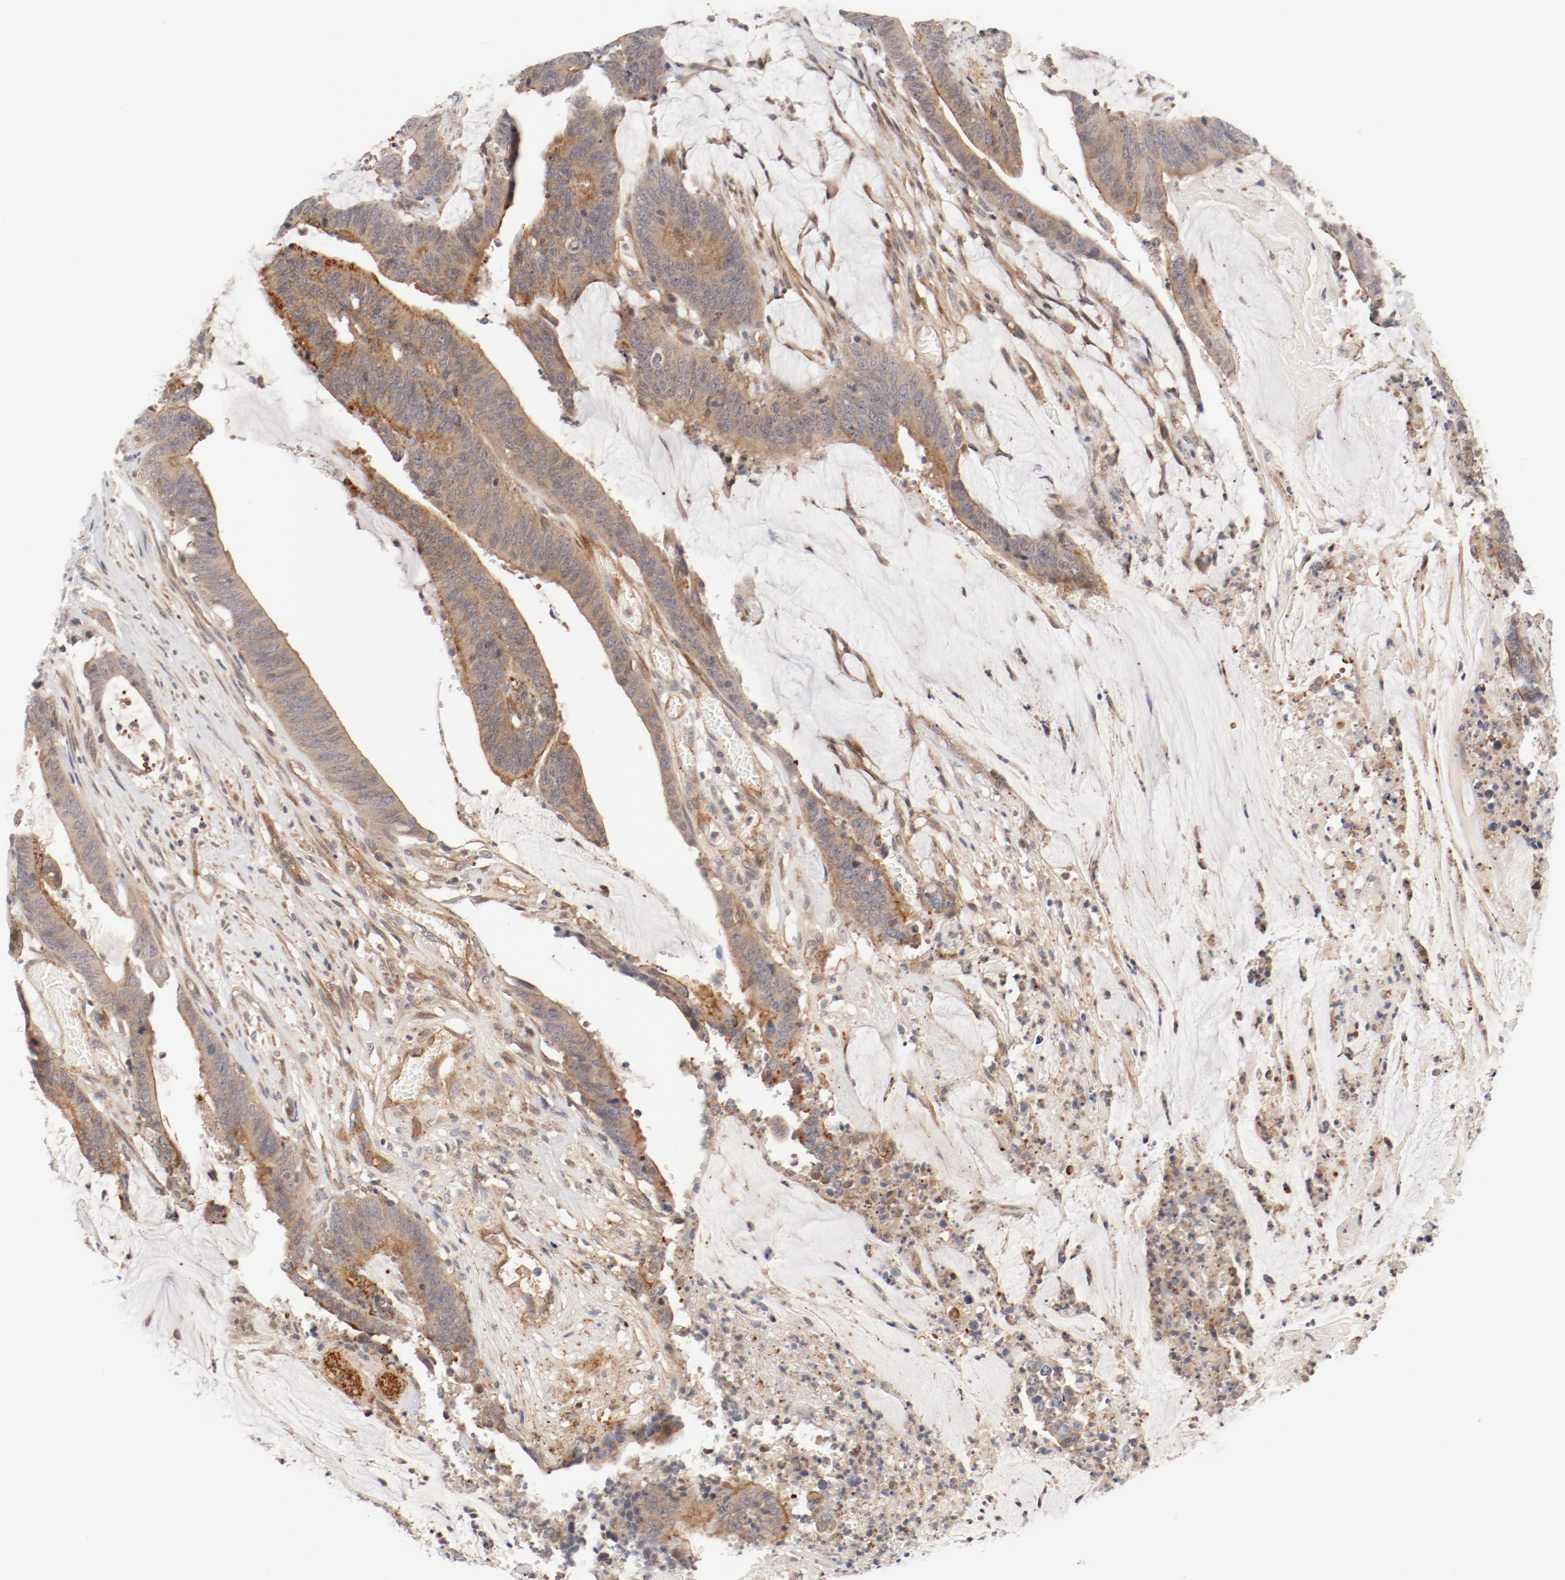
{"staining": {"intensity": "moderate", "quantity": "25%-75%", "location": "cytoplasmic/membranous"}, "tissue": "colorectal cancer", "cell_type": "Tumor cells", "image_type": "cancer", "snomed": [{"axis": "morphology", "description": "Adenocarcinoma, NOS"}, {"axis": "topography", "description": "Rectum"}], "caption": "Colorectal cancer (adenocarcinoma) tissue exhibits moderate cytoplasmic/membranous positivity in about 25%-75% of tumor cells, visualized by immunohistochemistry. The protein is stained brown, and the nuclei are stained in blue (DAB (3,3'-diaminobenzidine) IHC with brightfield microscopy, high magnification).", "gene": "ZNF267", "patient": {"sex": "female", "age": 66}}